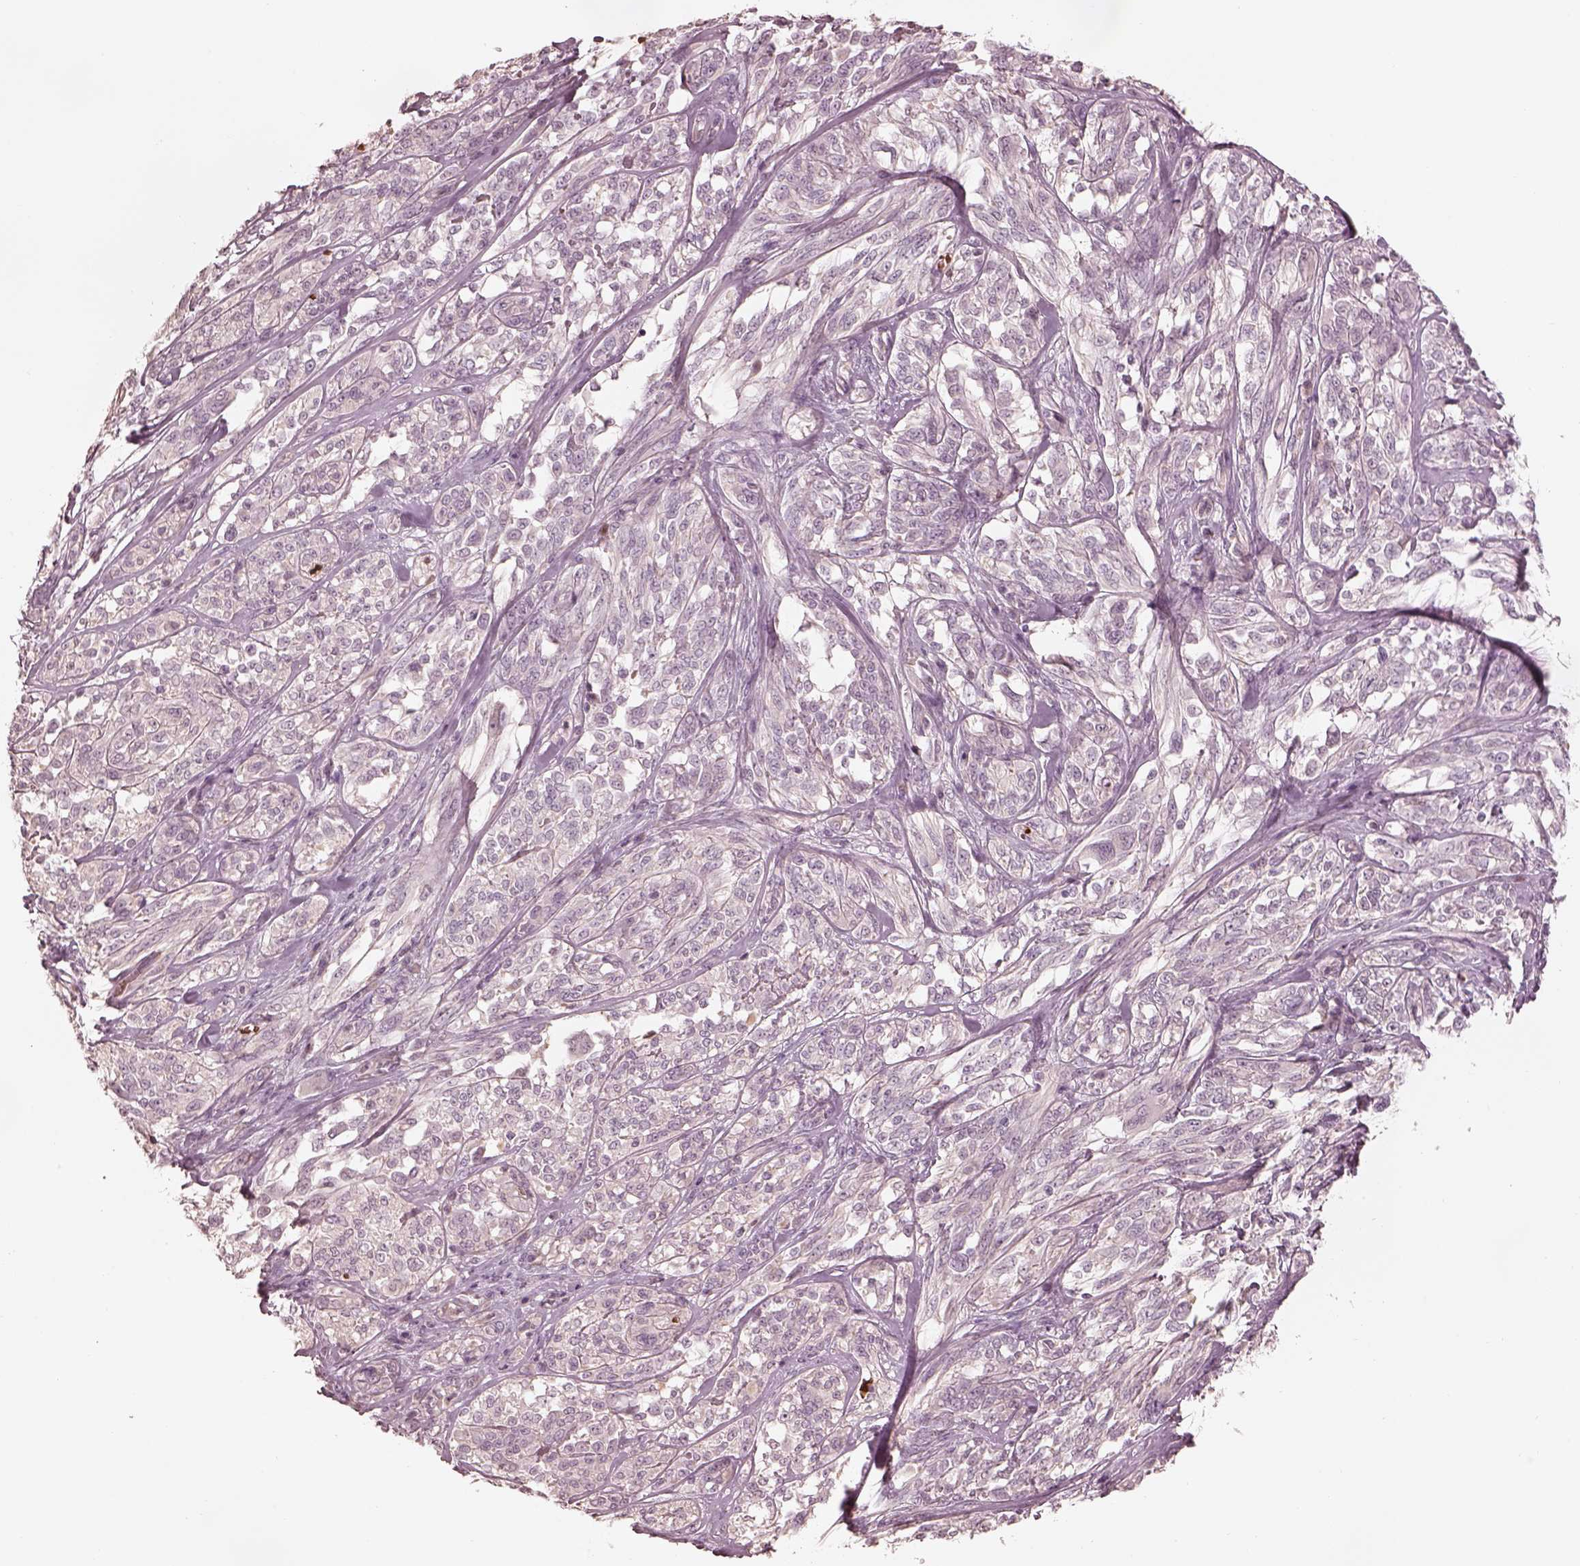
{"staining": {"intensity": "negative", "quantity": "none", "location": "none"}, "tissue": "melanoma", "cell_type": "Tumor cells", "image_type": "cancer", "snomed": [{"axis": "morphology", "description": "Malignant melanoma, NOS"}, {"axis": "topography", "description": "Skin"}], "caption": "Tumor cells are negative for brown protein staining in melanoma.", "gene": "ANKLE1", "patient": {"sex": "female", "age": 91}}